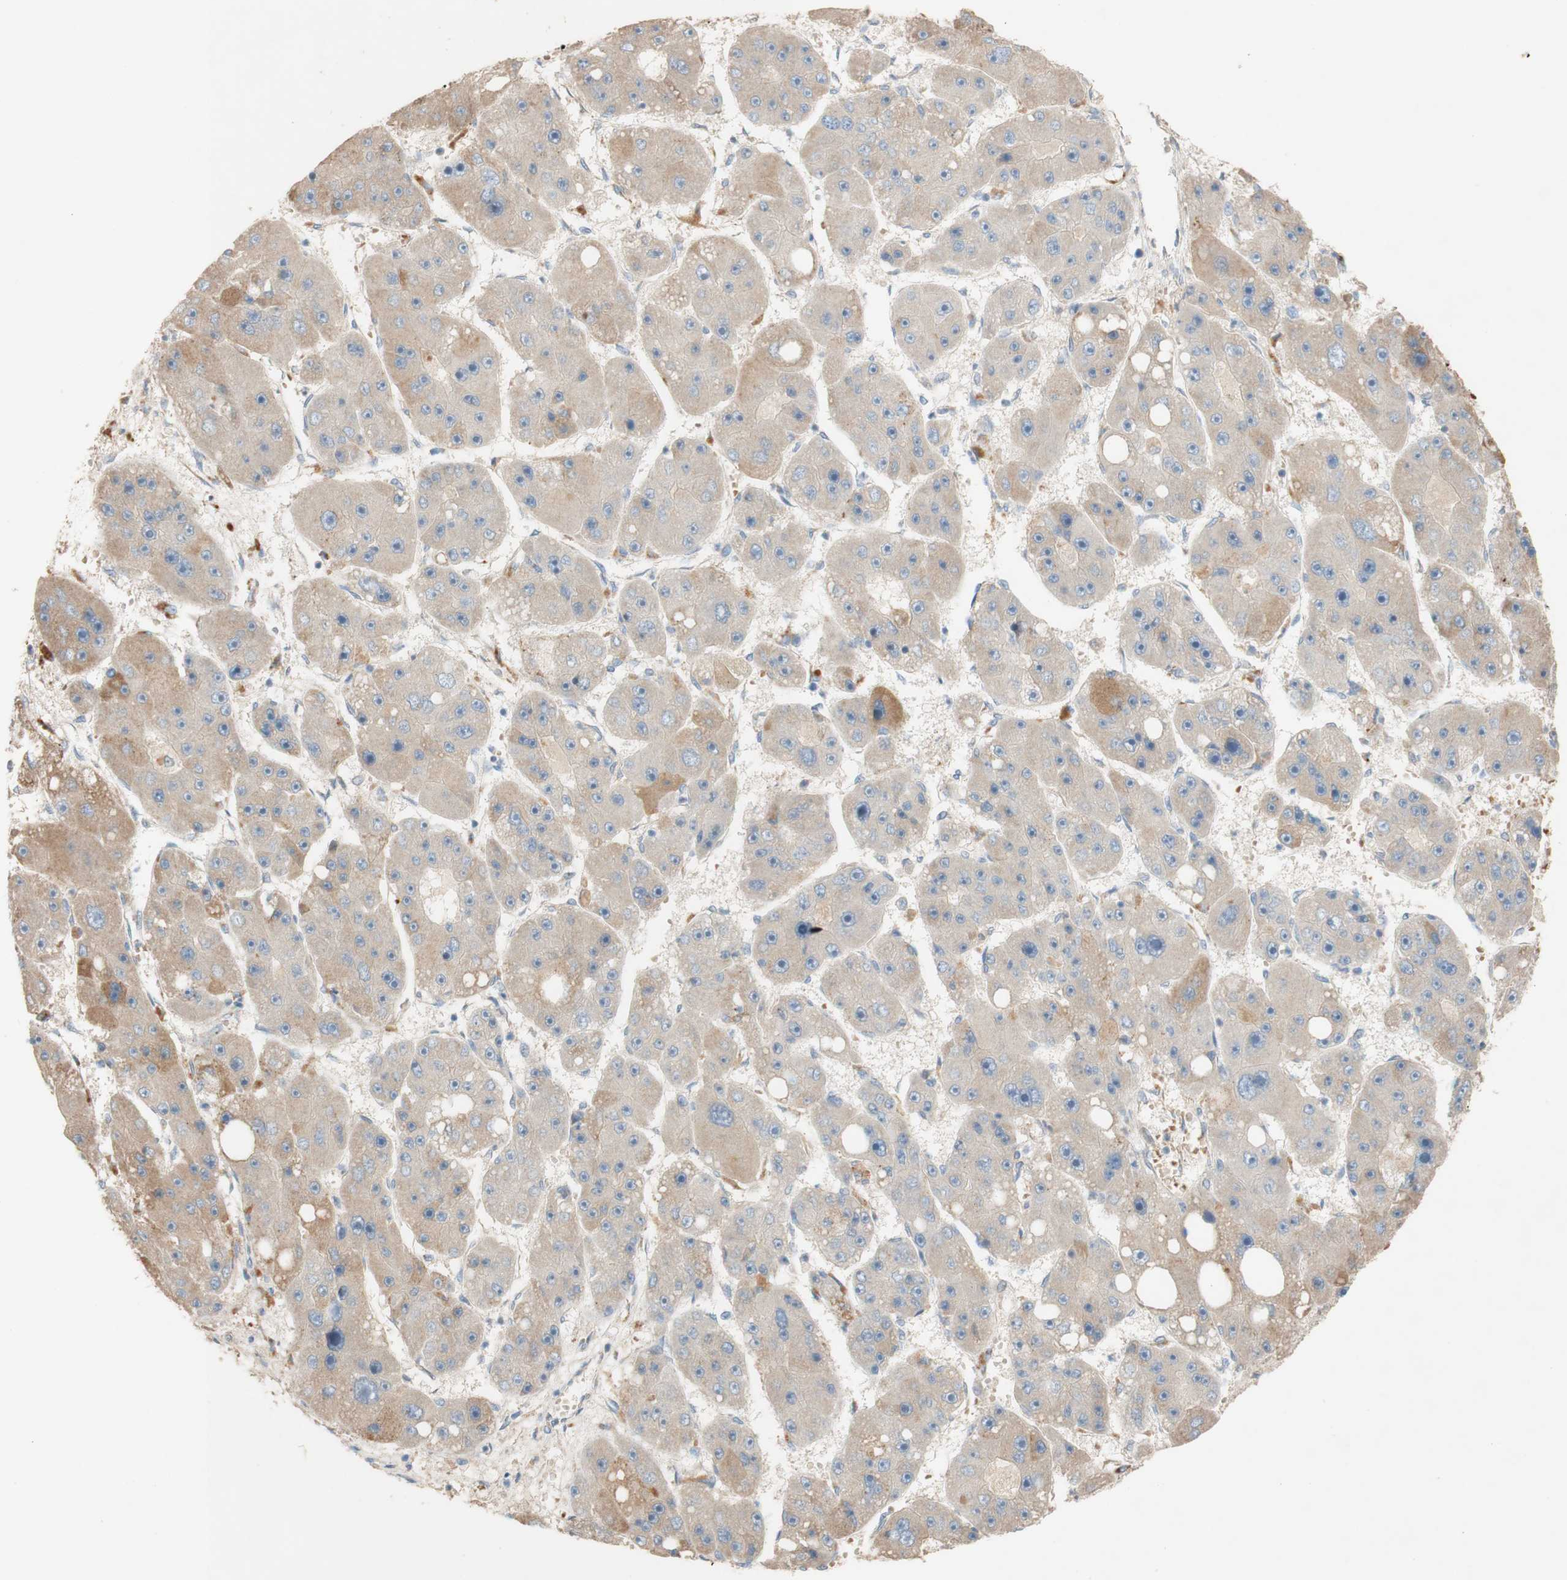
{"staining": {"intensity": "moderate", "quantity": ">75%", "location": "cytoplasmic/membranous"}, "tissue": "liver cancer", "cell_type": "Tumor cells", "image_type": "cancer", "snomed": [{"axis": "morphology", "description": "Carcinoma, Hepatocellular, NOS"}, {"axis": "topography", "description": "Liver"}], "caption": "Tumor cells exhibit medium levels of moderate cytoplasmic/membranous staining in approximately >75% of cells in human liver hepatocellular carcinoma. The staining was performed using DAB to visualize the protein expression in brown, while the nuclei were stained in blue with hematoxylin (Magnification: 20x).", "gene": "DKK3", "patient": {"sex": "female", "age": 61}}